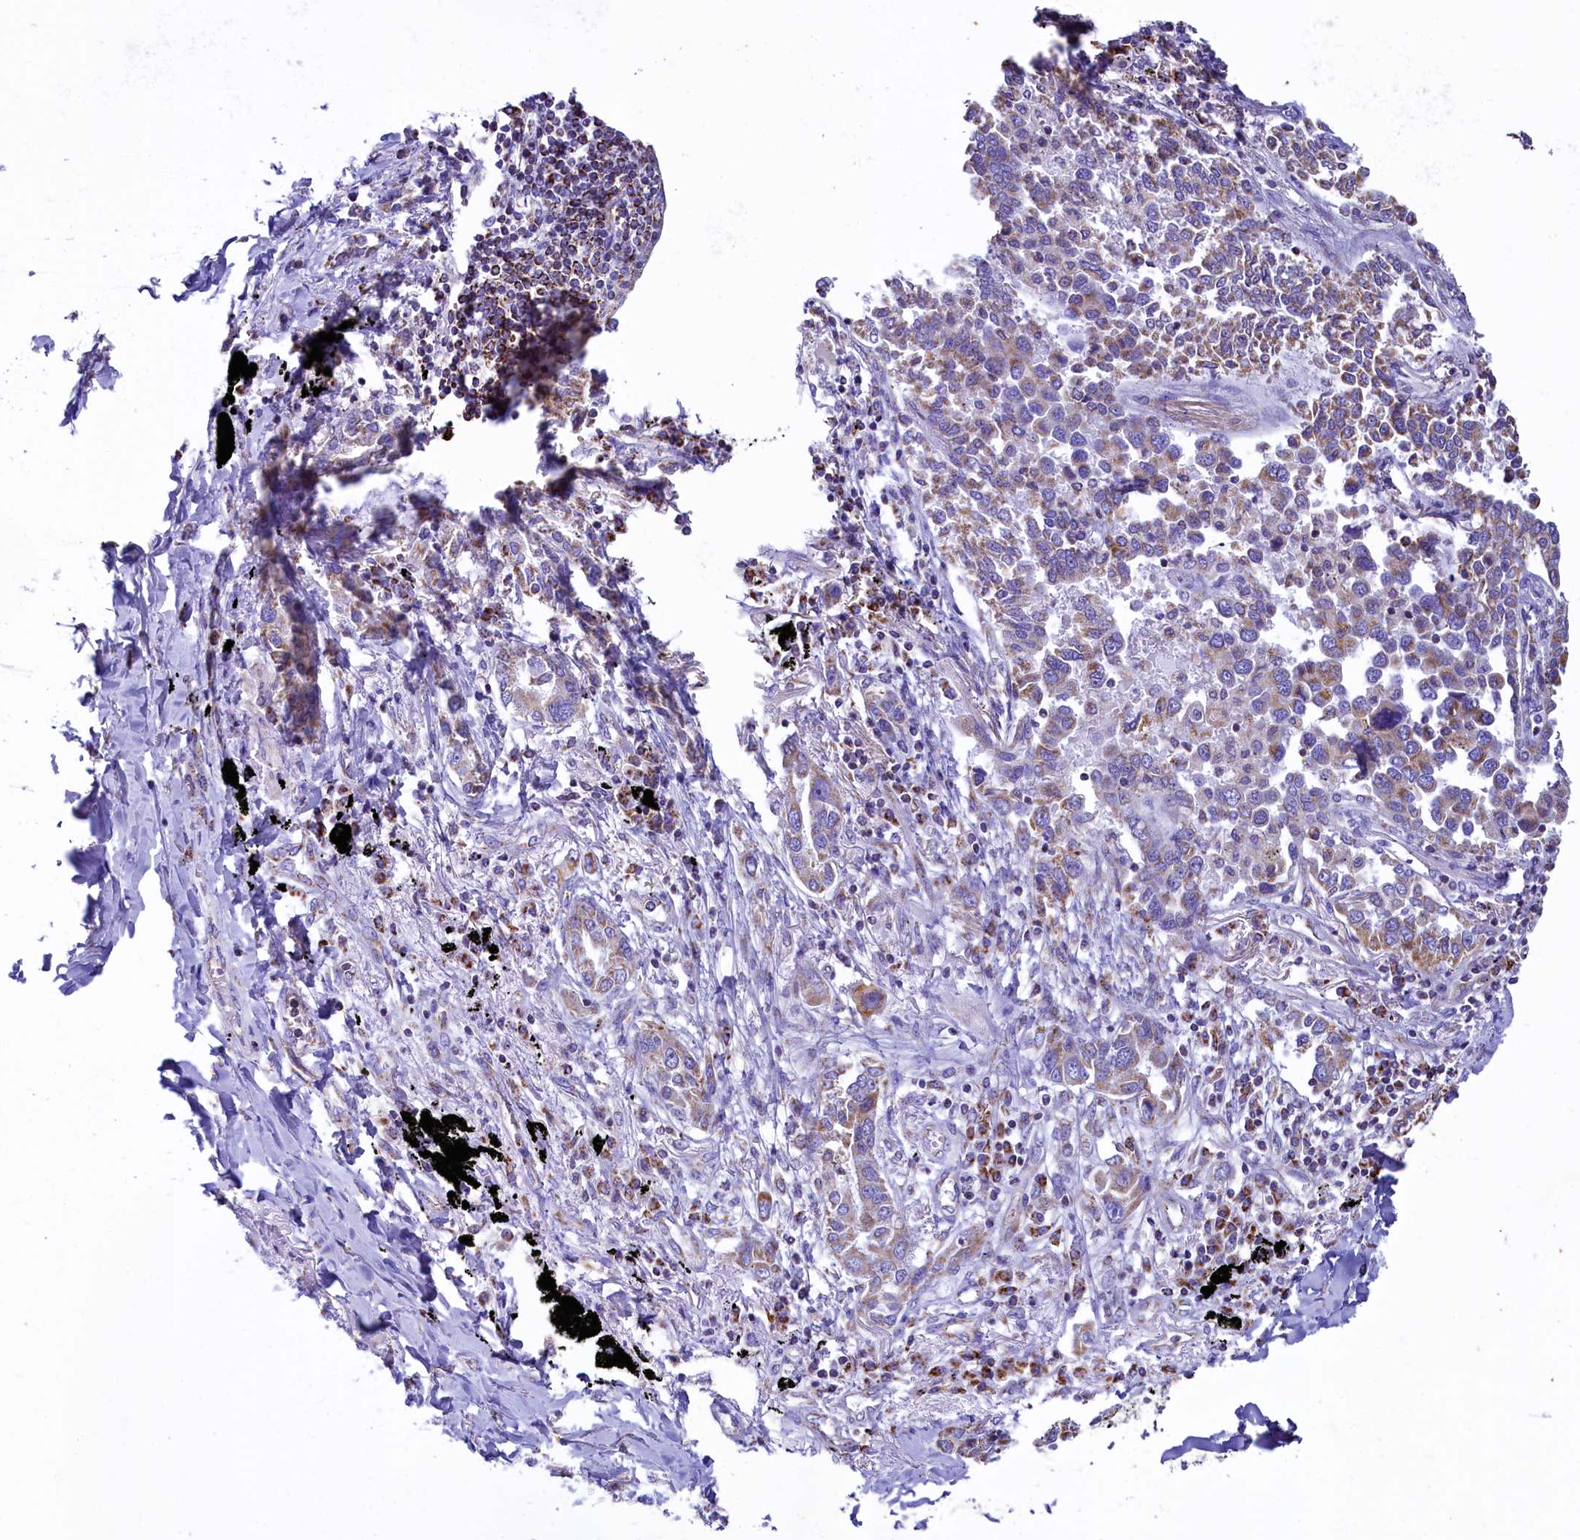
{"staining": {"intensity": "moderate", "quantity": "<25%", "location": "cytoplasmic/membranous"}, "tissue": "lung cancer", "cell_type": "Tumor cells", "image_type": "cancer", "snomed": [{"axis": "morphology", "description": "Adenocarcinoma, NOS"}, {"axis": "topography", "description": "Lung"}], "caption": "Protein expression analysis of lung cancer exhibits moderate cytoplasmic/membranous expression in approximately <25% of tumor cells.", "gene": "IDH3A", "patient": {"sex": "male", "age": 67}}